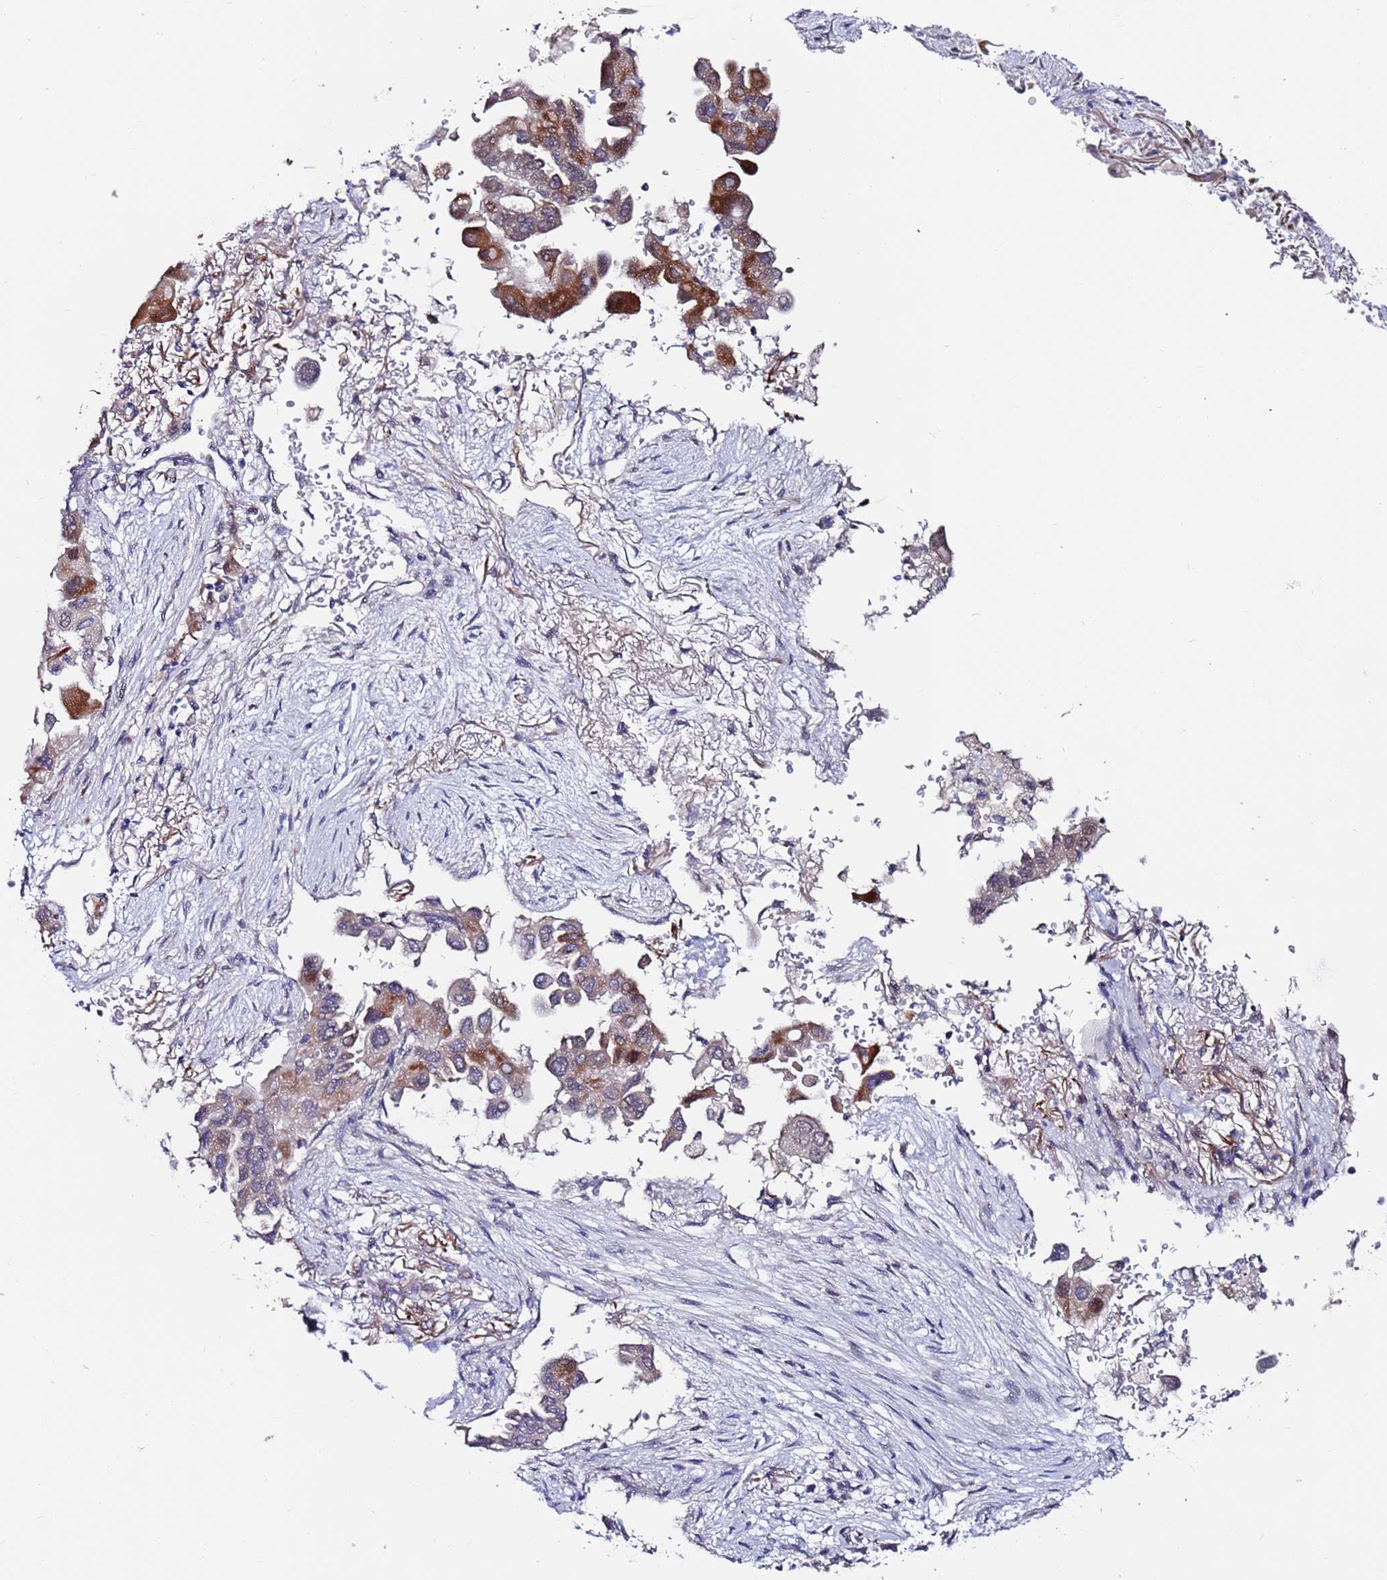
{"staining": {"intensity": "moderate", "quantity": ">75%", "location": "cytoplasmic/membranous"}, "tissue": "lung cancer", "cell_type": "Tumor cells", "image_type": "cancer", "snomed": [{"axis": "morphology", "description": "Adenocarcinoma, NOS"}, {"axis": "topography", "description": "Lung"}], "caption": "Moderate cytoplasmic/membranous staining for a protein is identified in about >75% of tumor cells of lung adenocarcinoma using IHC.", "gene": "FBXO27", "patient": {"sex": "female", "age": 76}}